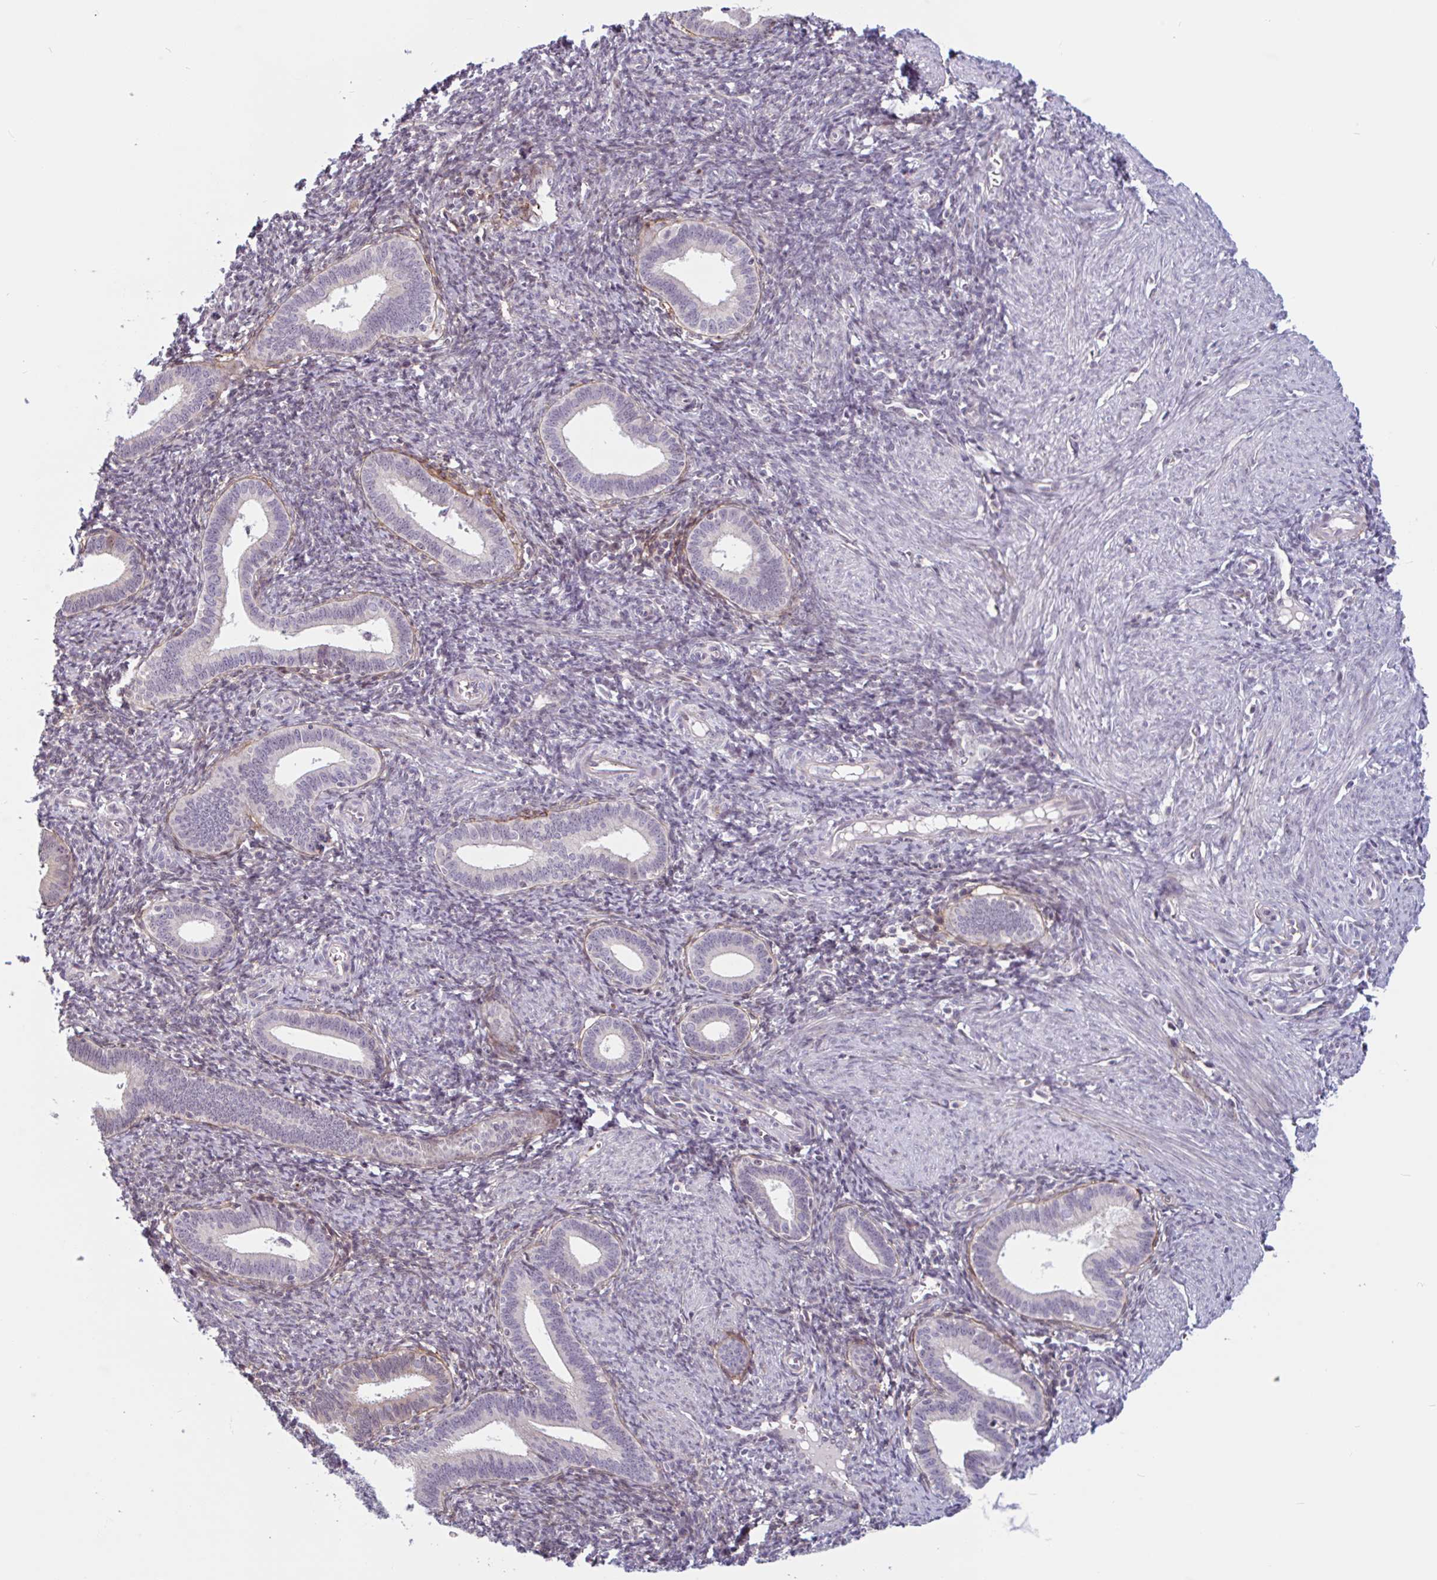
{"staining": {"intensity": "weak", "quantity": "25%-75%", "location": "cytoplasmic/membranous"}, "tissue": "endometrium", "cell_type": "Cells in endometrial stroma", "image_type": "normal", "snomed": [{"axis": "morphology", "description": "Normal tissue, NOS"}, {"axis": "topography", "description": "Endometrium"}], "caption": "IHC image of normal endometrium: endometrium stained using IHC shows low levels of weak protein expression localized specifically in the cytoplasmic/membranous of cells in endometrial stroma, appearing as a cytoplasmic/membranous brown color.", "gene": "TMEM119", "patient": {"sex": "female", "age": 41}}